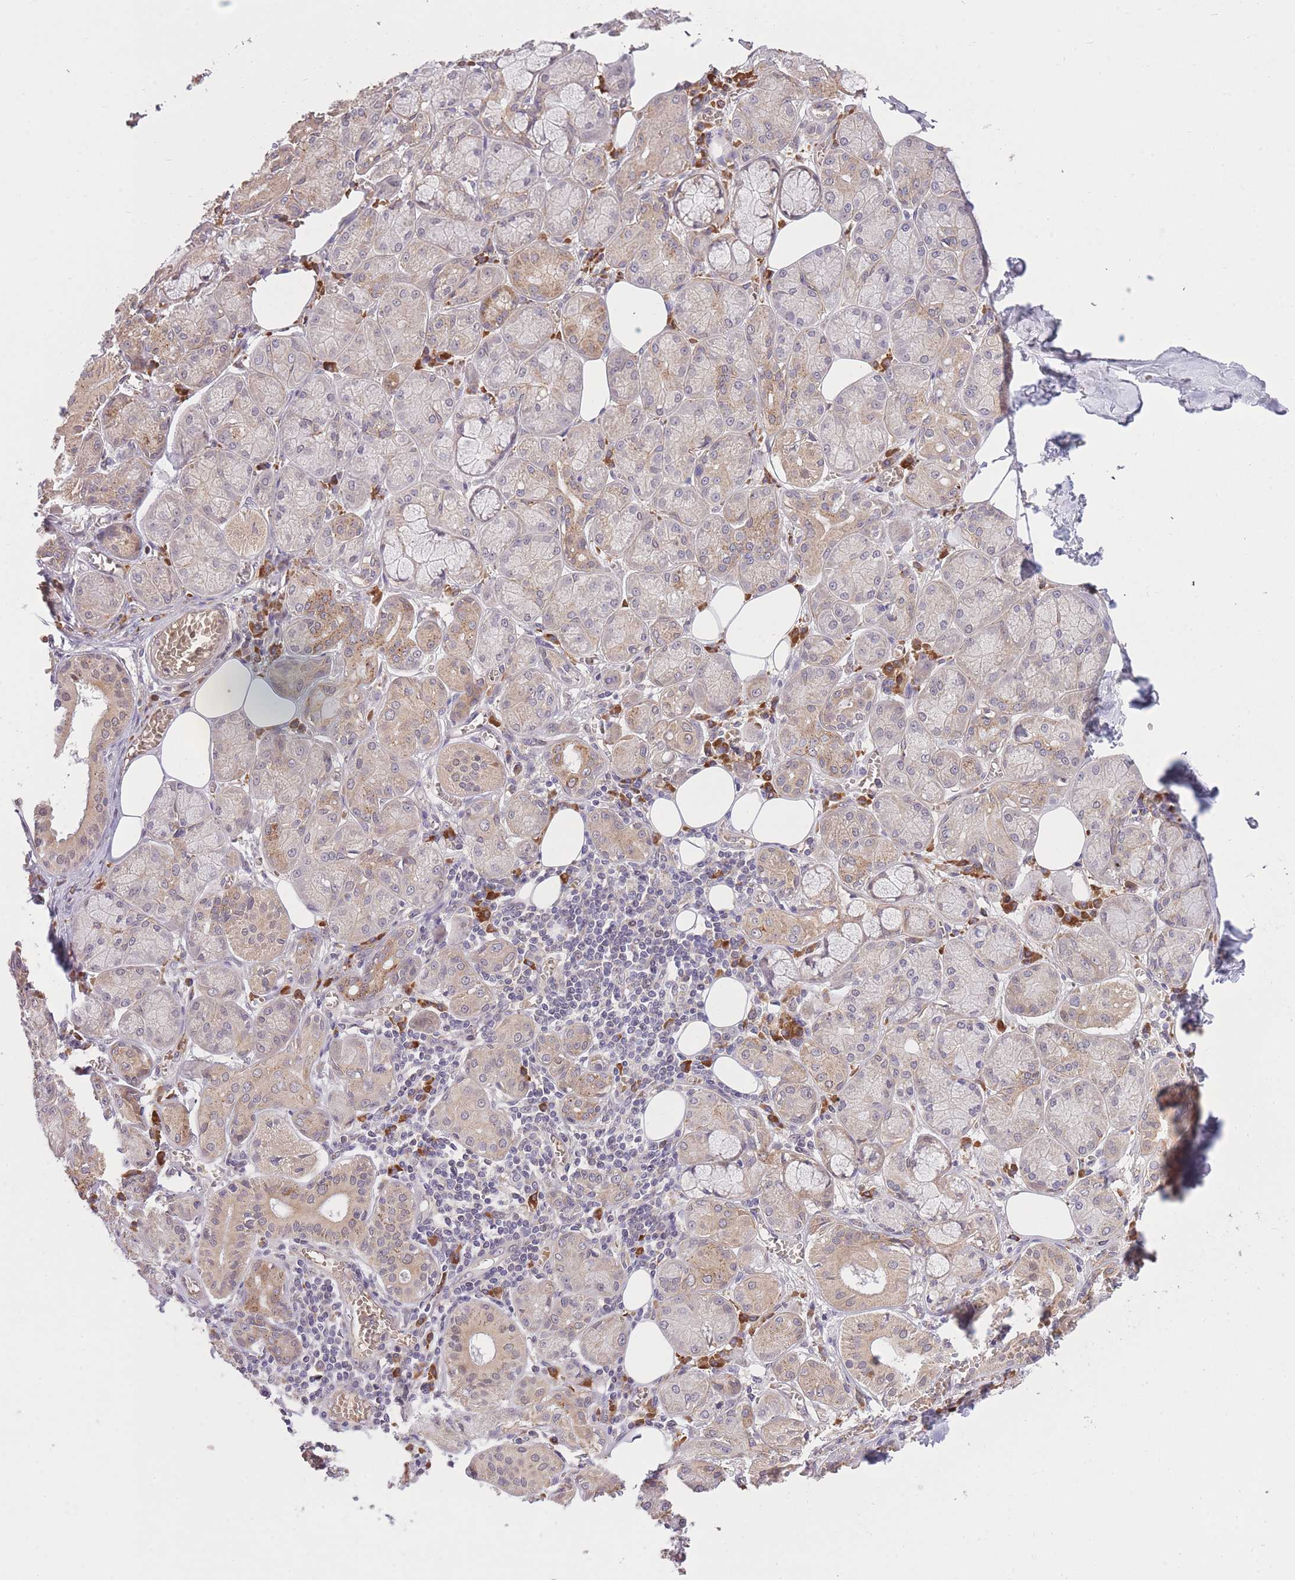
{"staining": {"intensity": "moderate", "quantity": "25%-75%", "location": "cytoplasmic/membranous"}, "tissue": "salivary gland", "cell_type": "Glandular cells", "image_type": "normal", "snomed": [{"axis": "morphology", "description": "Normal tissue, NOS"}, {"axis": "topography", "description": "Salivary gland"}], "caption": "Glandular cells exhibit medium levels of moderate cytoplasmic/membranous positivity in about 25%-75% of cells in unremarkable salivary gland.", "gene": "POLR3F", "patient": {"sex": "male", "age": 74}}